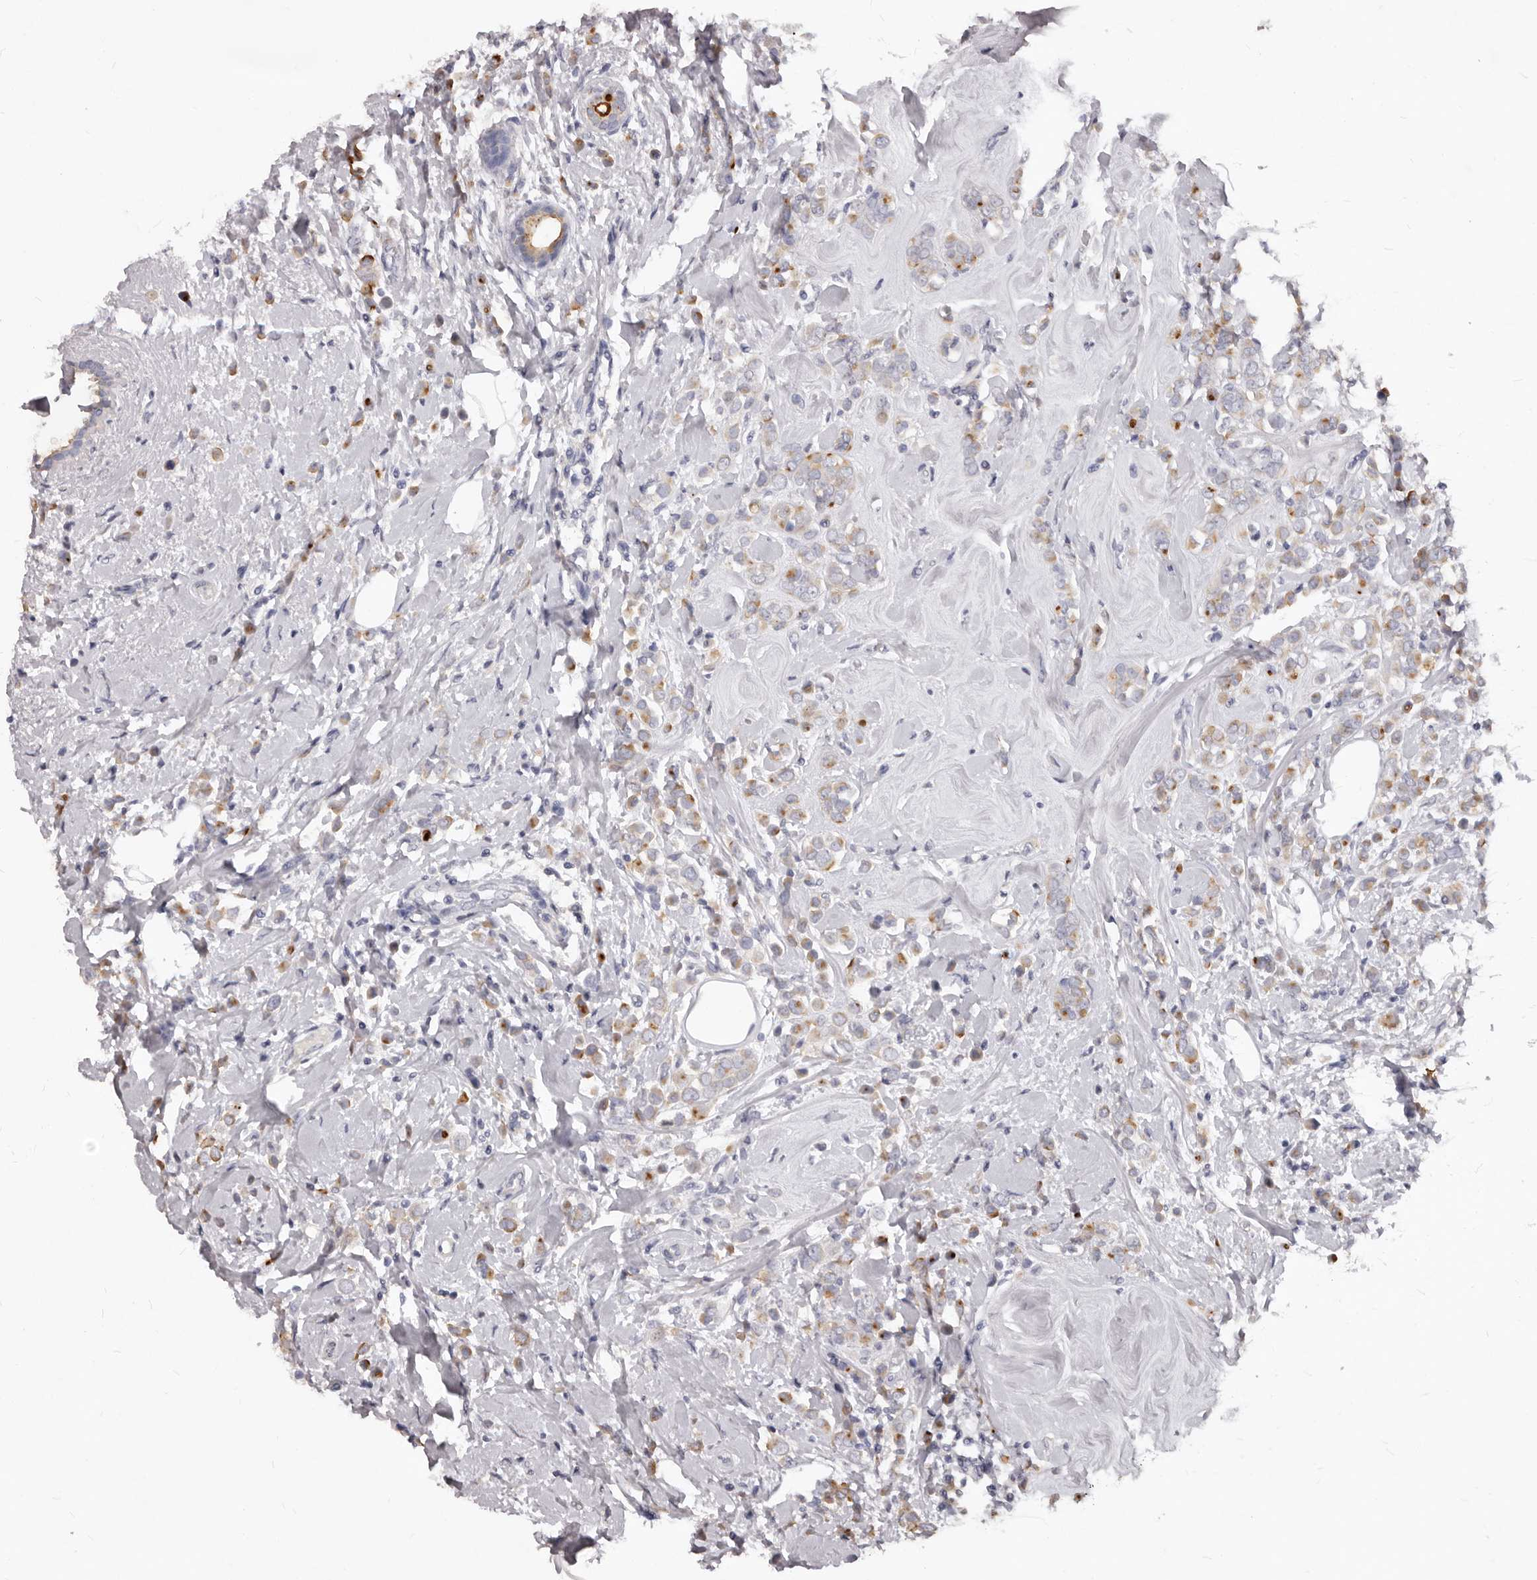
{"staining": {"intensity": "moderate", "quantity": ">75%", "location": "cytoplasmic/membranous"}, "tissue": "breast cancer", "cell_type": "Tumor cells", "image_type": "cancer", "snomed": [{"axis": "morphology", "description": "Lobular carcinoma"}, {"axis": "topography", "description": "Breast"}], "caption": "Tumor cells reveal medium levels of moderate cytoplasmic/membranous positivity in approximately >75% of cells in breast cancer (lobular carcinoma).", "gene": "GPRC5C", "patient": {"sex": "female", "age": 47}}